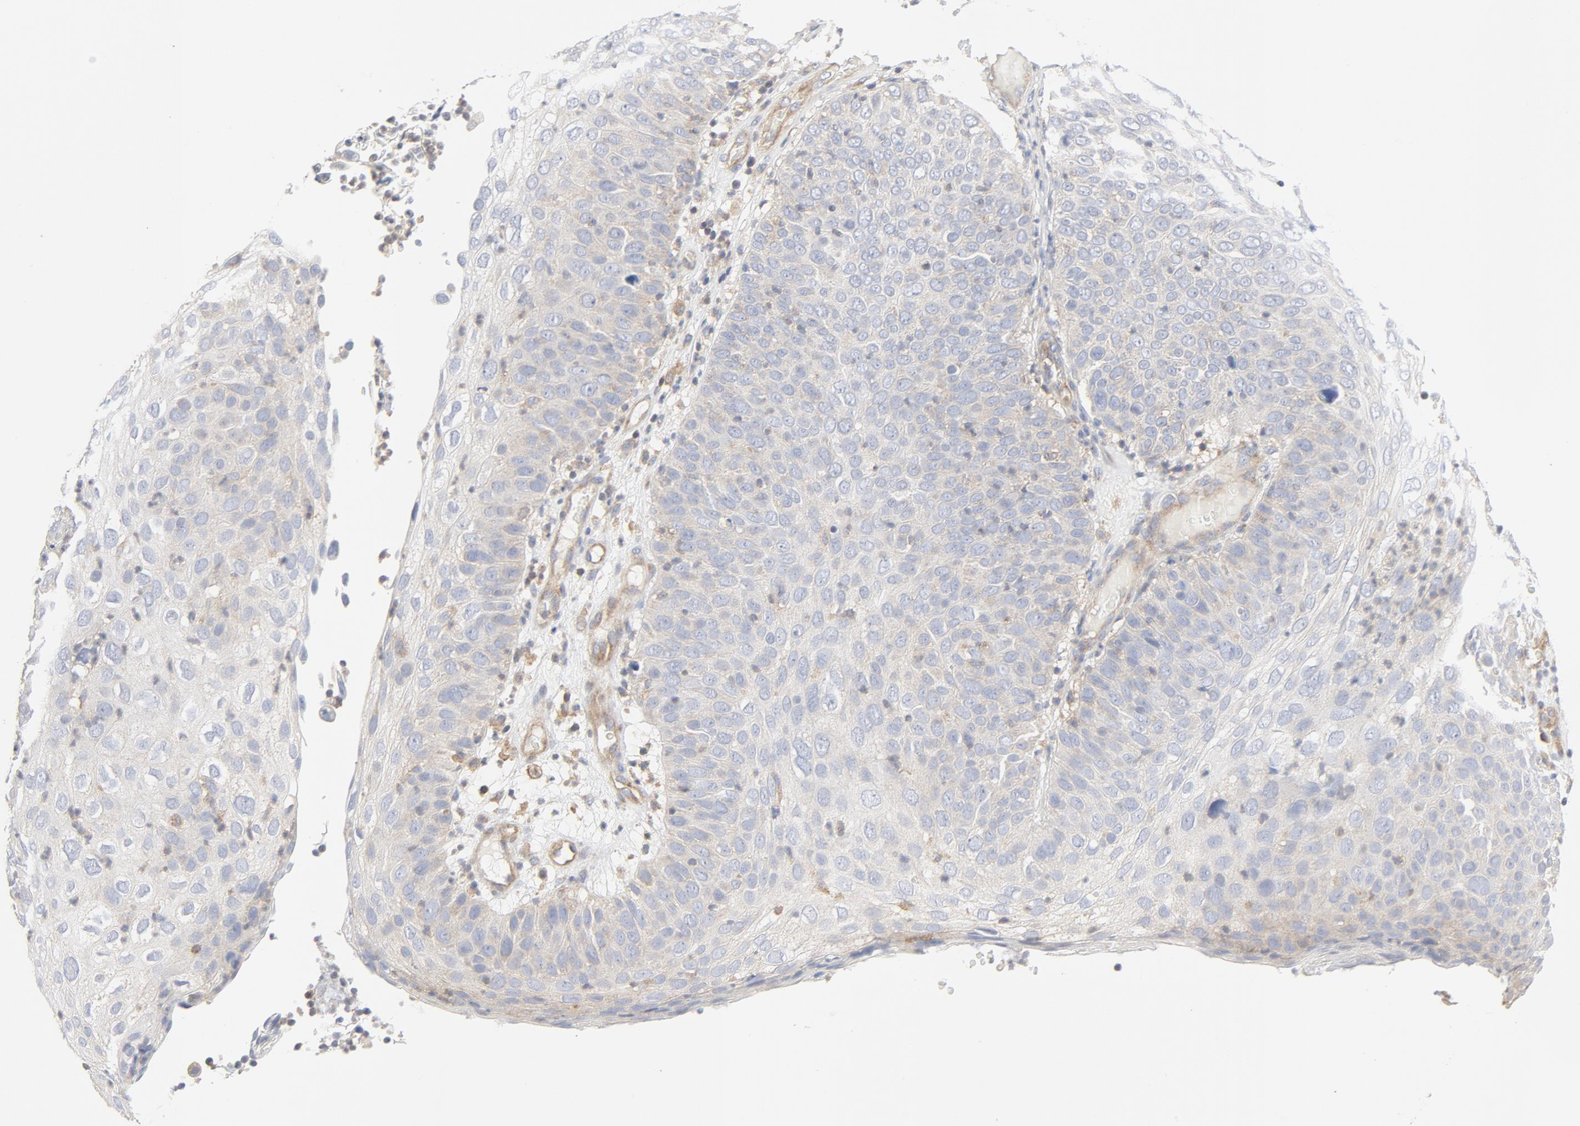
{"staining": {"intensity": "weak", "quantity": "25%-75%", "location": "cytoplasmic/membranous"}, "tissue": "skin cancer", "cell_type": "Tumor cells", "image_type": "cancer", "snomed": [{"axis": "morphology", "description": "Squamous cell carcinoma, NOS"}, {"axis": "topography", "description": "Skin"}], "caption": "Squamous cell carcinoma (skin) stained with a brown dye exhibits weak cytoplasmic/membranous positive expression in about 25%-75% of tumor cells.", "gene": "RABEP1", "patient": {"sex": "male", "age": 87}}